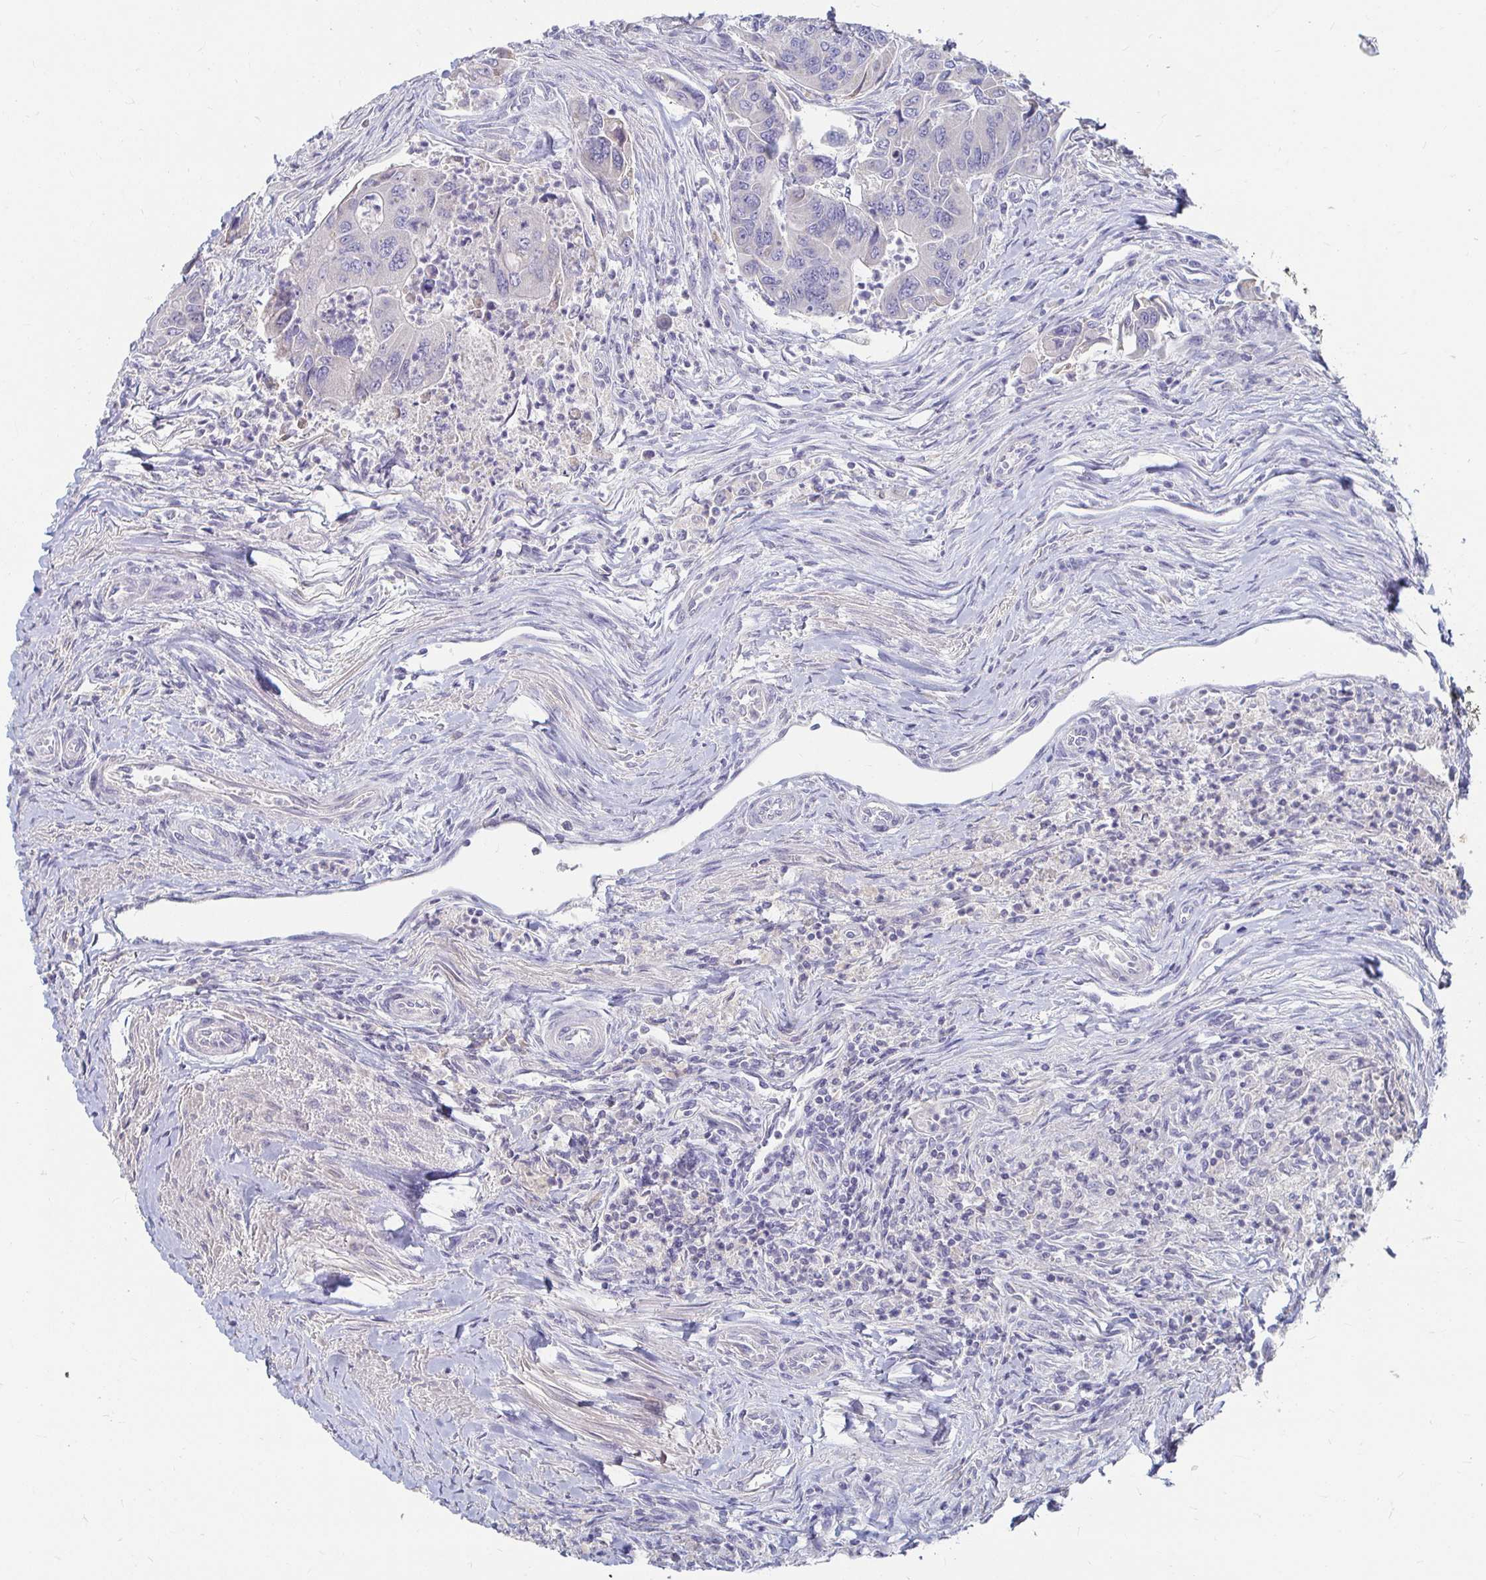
{"staining": {"intensity": "negative", "quantity": "none", "location": "none"}, "tissue": "colorectal cancer", "cell_type": "Tumor cells", "image_type": "cancer", "snomed": [{"axis": "morphology", "description": "Adenocarcinoma, NOS"}, {"axis": "topography", "description": "Colon"}], "caption": "Immunohistochemical staining of colorectal cancer (adenocarcinoma) exhibits no significant positivity in tumor cells. (DAB (3,3'-diaminobenzidine) IHC, high magnification).", "gene": "RNF144B", "patient": {"sex": "female", "age": 67}}